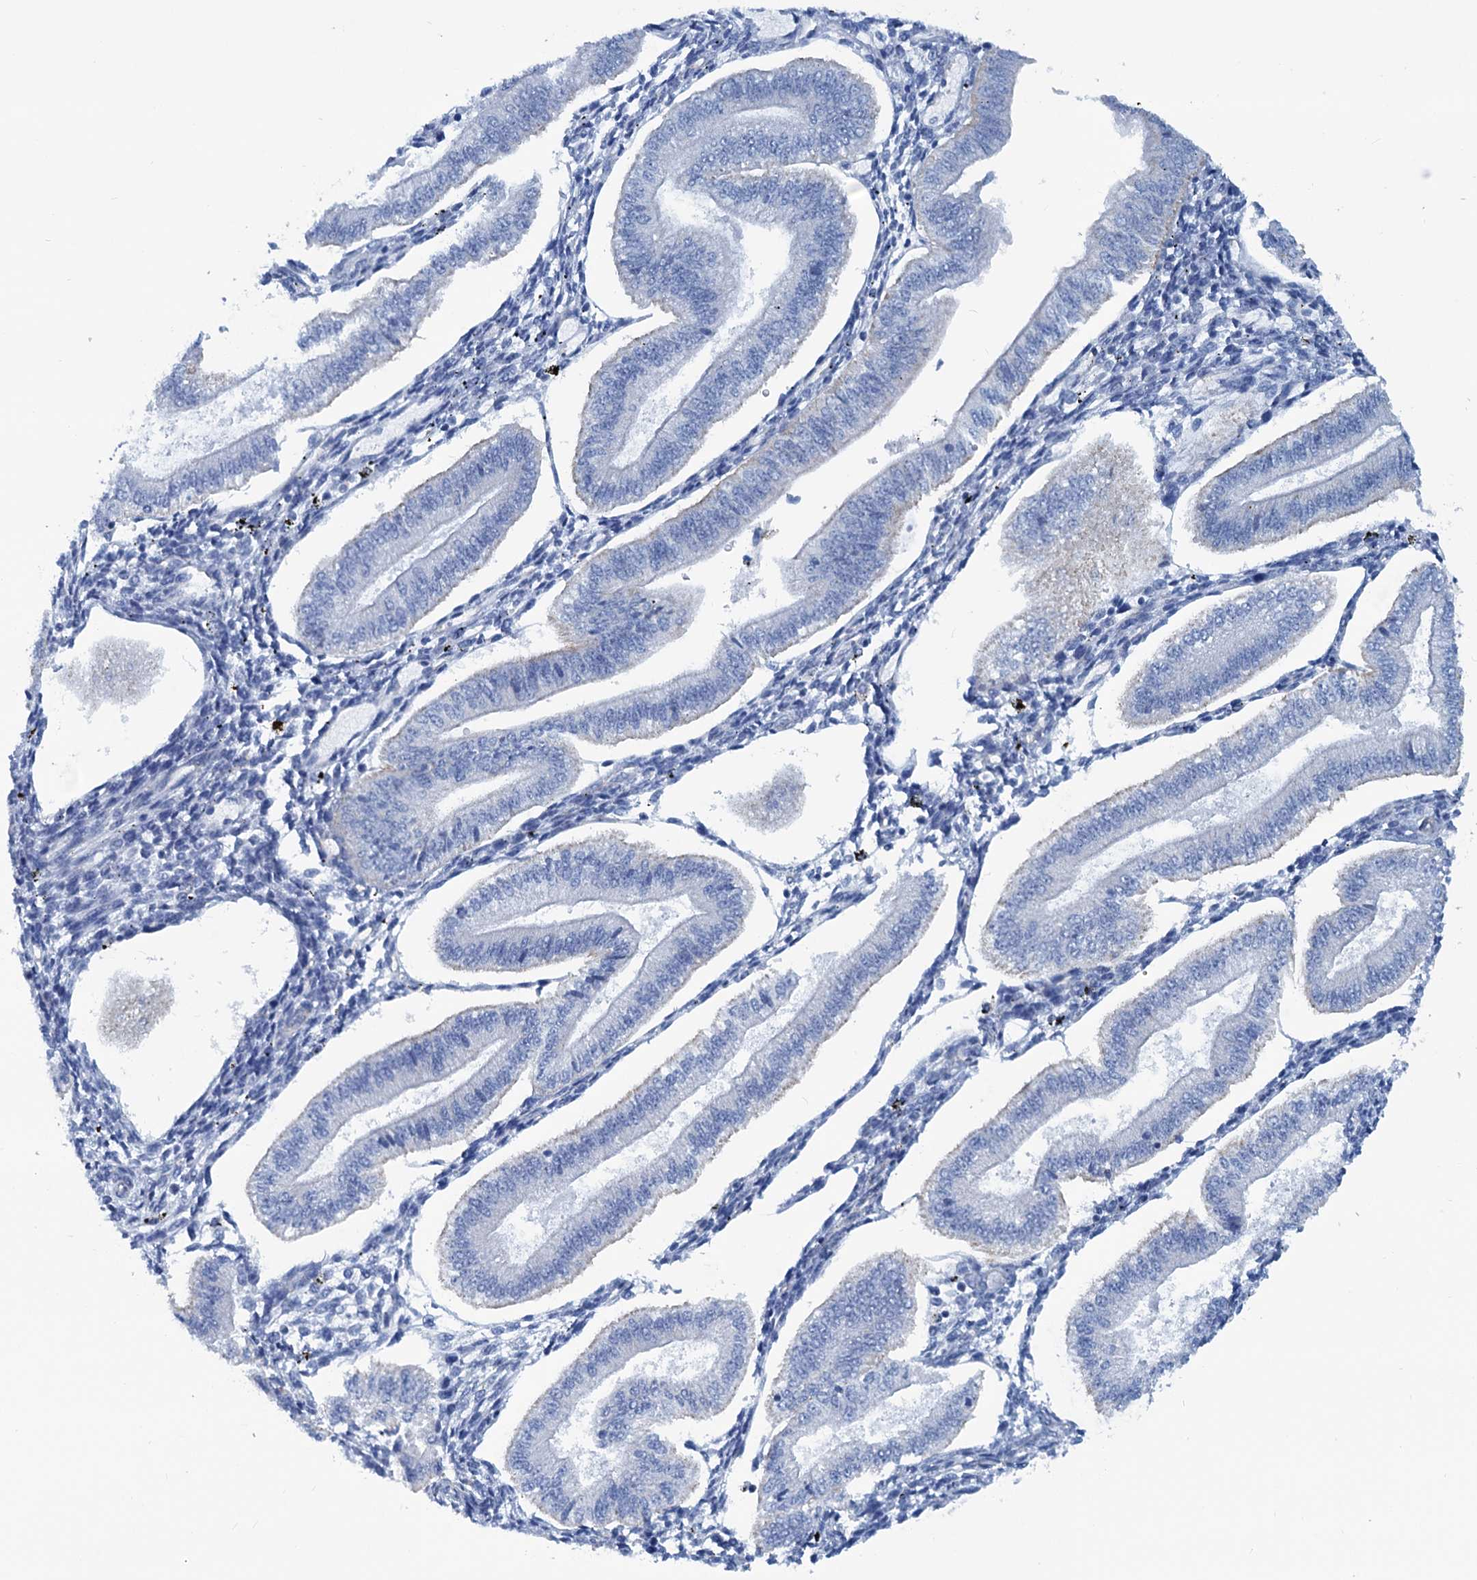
{"staining": {"intensity": "negative", "quantity": "none", "location": "none"}, "tissue": "endometrium", "cell_type": "Cells in endometrial stroma", "image_type": "normal", "snomed": [{"axis": "morphology", "description": "Normal tissue, NOS"}, {"axis": "topography", "description": "Endometrium"}], "caption": "A micrograph of human endometrium is negative for staining in cells in endometrial stroma. The staining was performed using DAB (3,3'-diaminobenzidine) to visualize the protein expression in brown, while the nuclei were stained in blue with hematoxylin (Magnification: 20x).", "gene": "SLC1A3", "patient": {"sex": "female", "age": 34}}